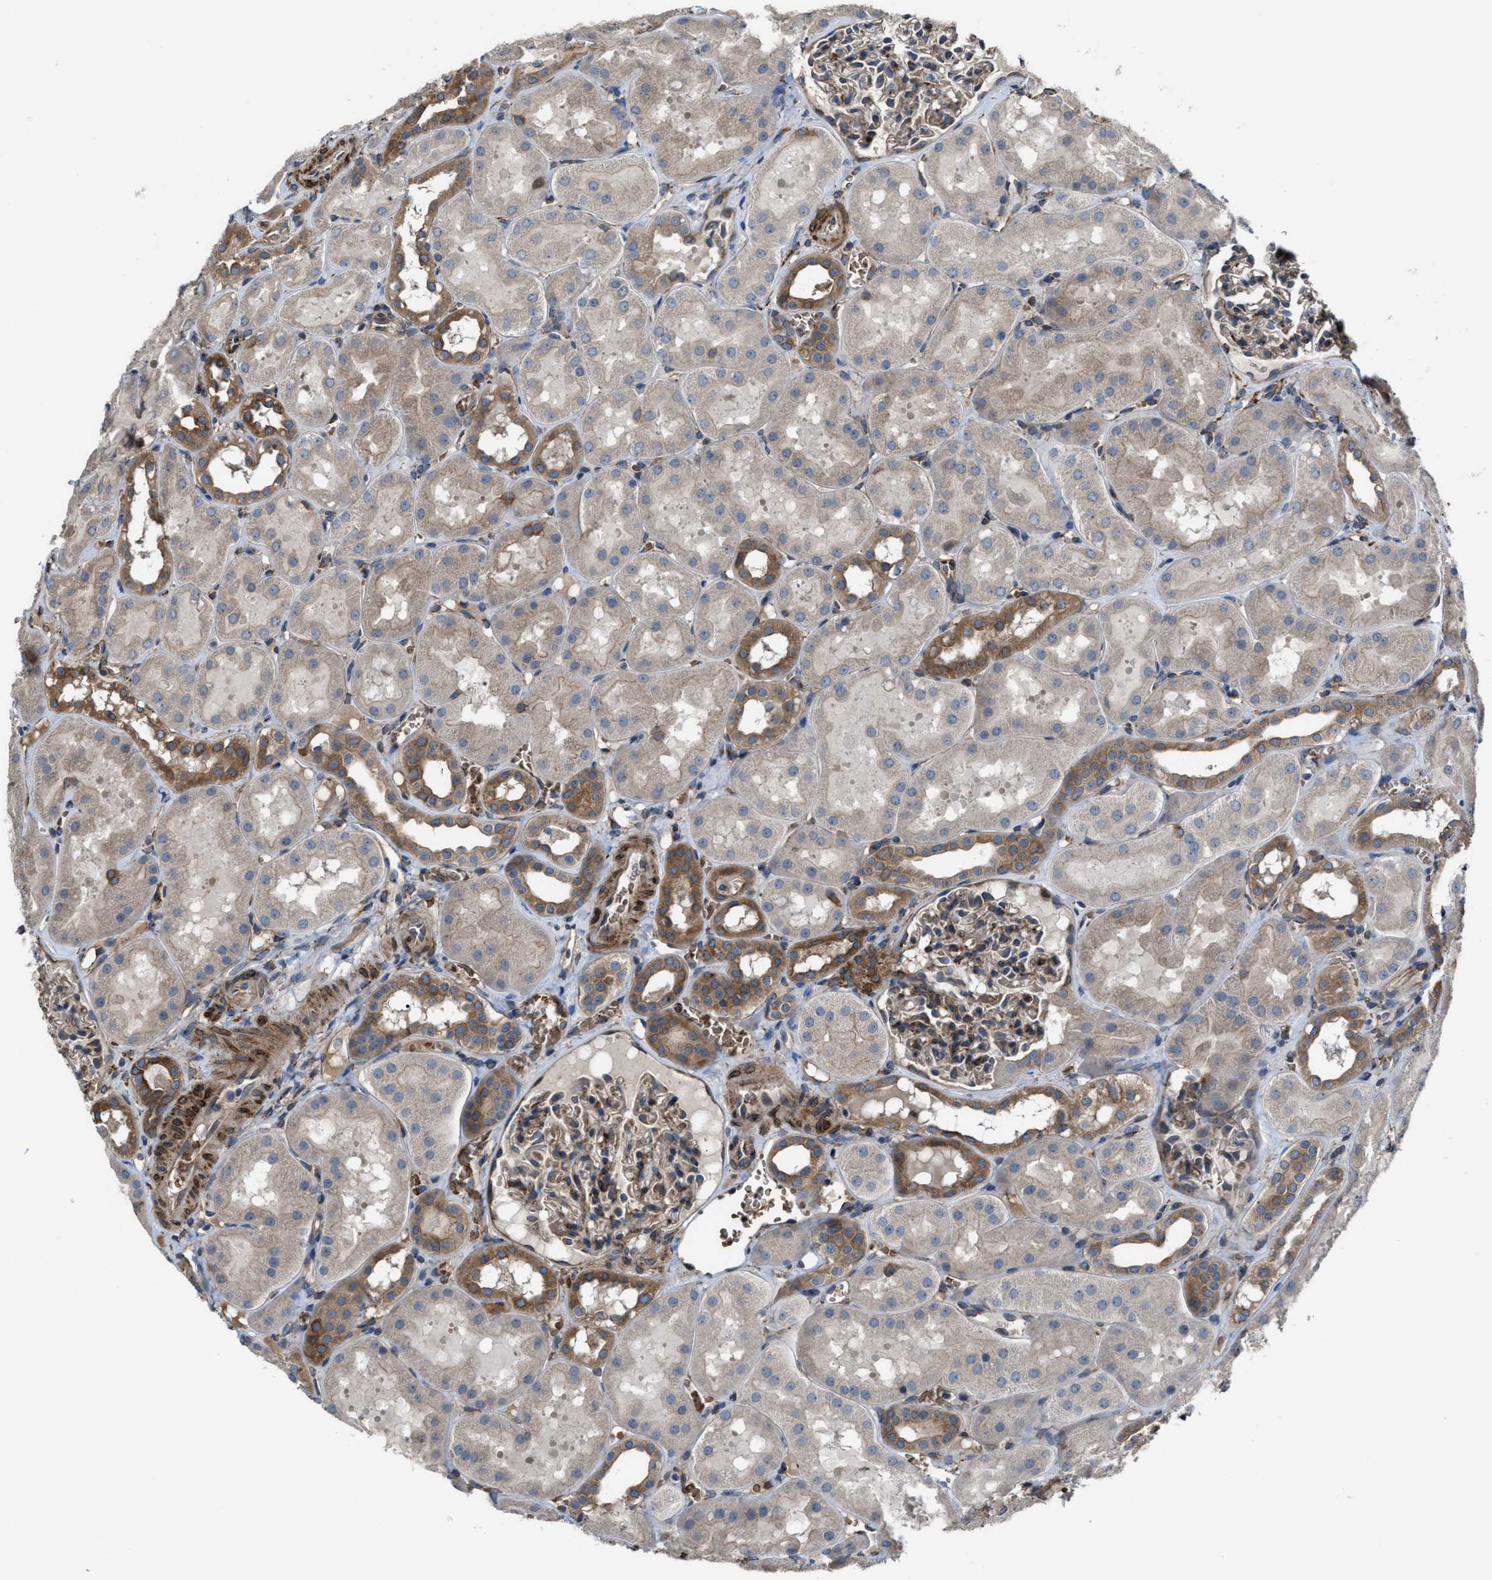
{"staining": {"intensity": "moderate", "quantity": "25%-75%", "location": "cytoplasmic/membranous"}, "tissue": "kidney", "cell_type": "Cells in glomeruli", "image_type": "normal", "snomed": [{"axis": "morphology", "description": "Normal tissue, NOS"}, {"axis": "topography", "description": "Kidney"}, {"axis": "topography", "description": "Urinary bladder"}], "caption": "Cells in glomeruli demonstrate moderate cytoplasmic/membranous staining in about 25%-75% of cells in normal kidney.", "gene": "SELENOM", "patient": {"sex": "male", "age": 16}}